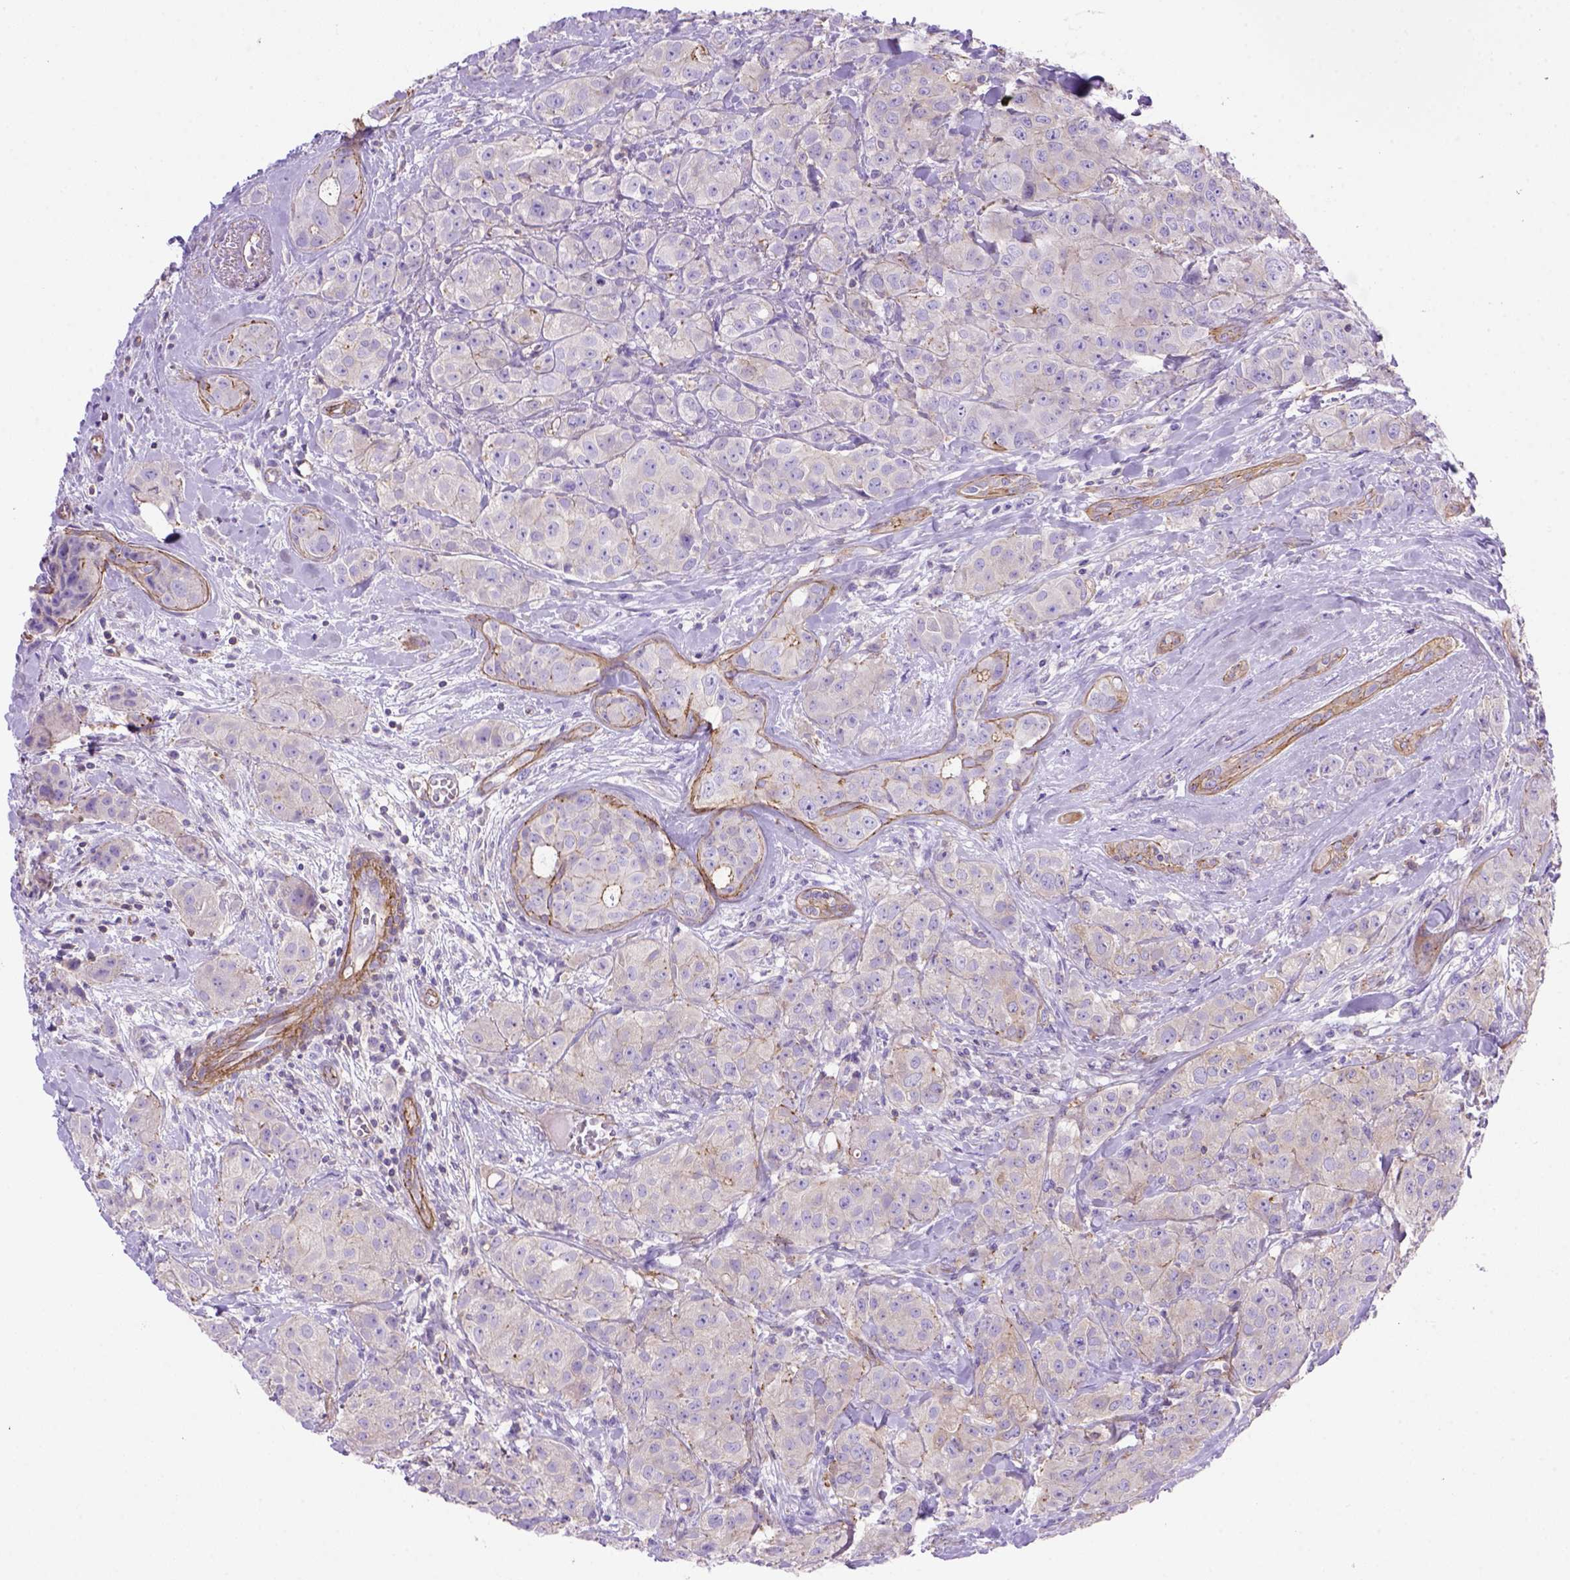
{"staining": {"intensity": "moderate", "quantity": "25%-75%", "location": "cytoplasmic/membranous"}, "tissue": "breast cancer", "cell_type": "Tumor cells", "image_type": "cancer", "snomed": [{"axis": "morphology", "description": "Duct carcinoma"}, {"axis": "topography", "description": "Breast"}], "caption": "Immunohistochemical staining of human breast cancer (invasive ductal carcinoma) reveals moderate cytoplasmic/membranous protein staining in about 25%-75% of tumor cells.", "gene": "PEX12", "patient": {"sex": "female", "age": 43}}